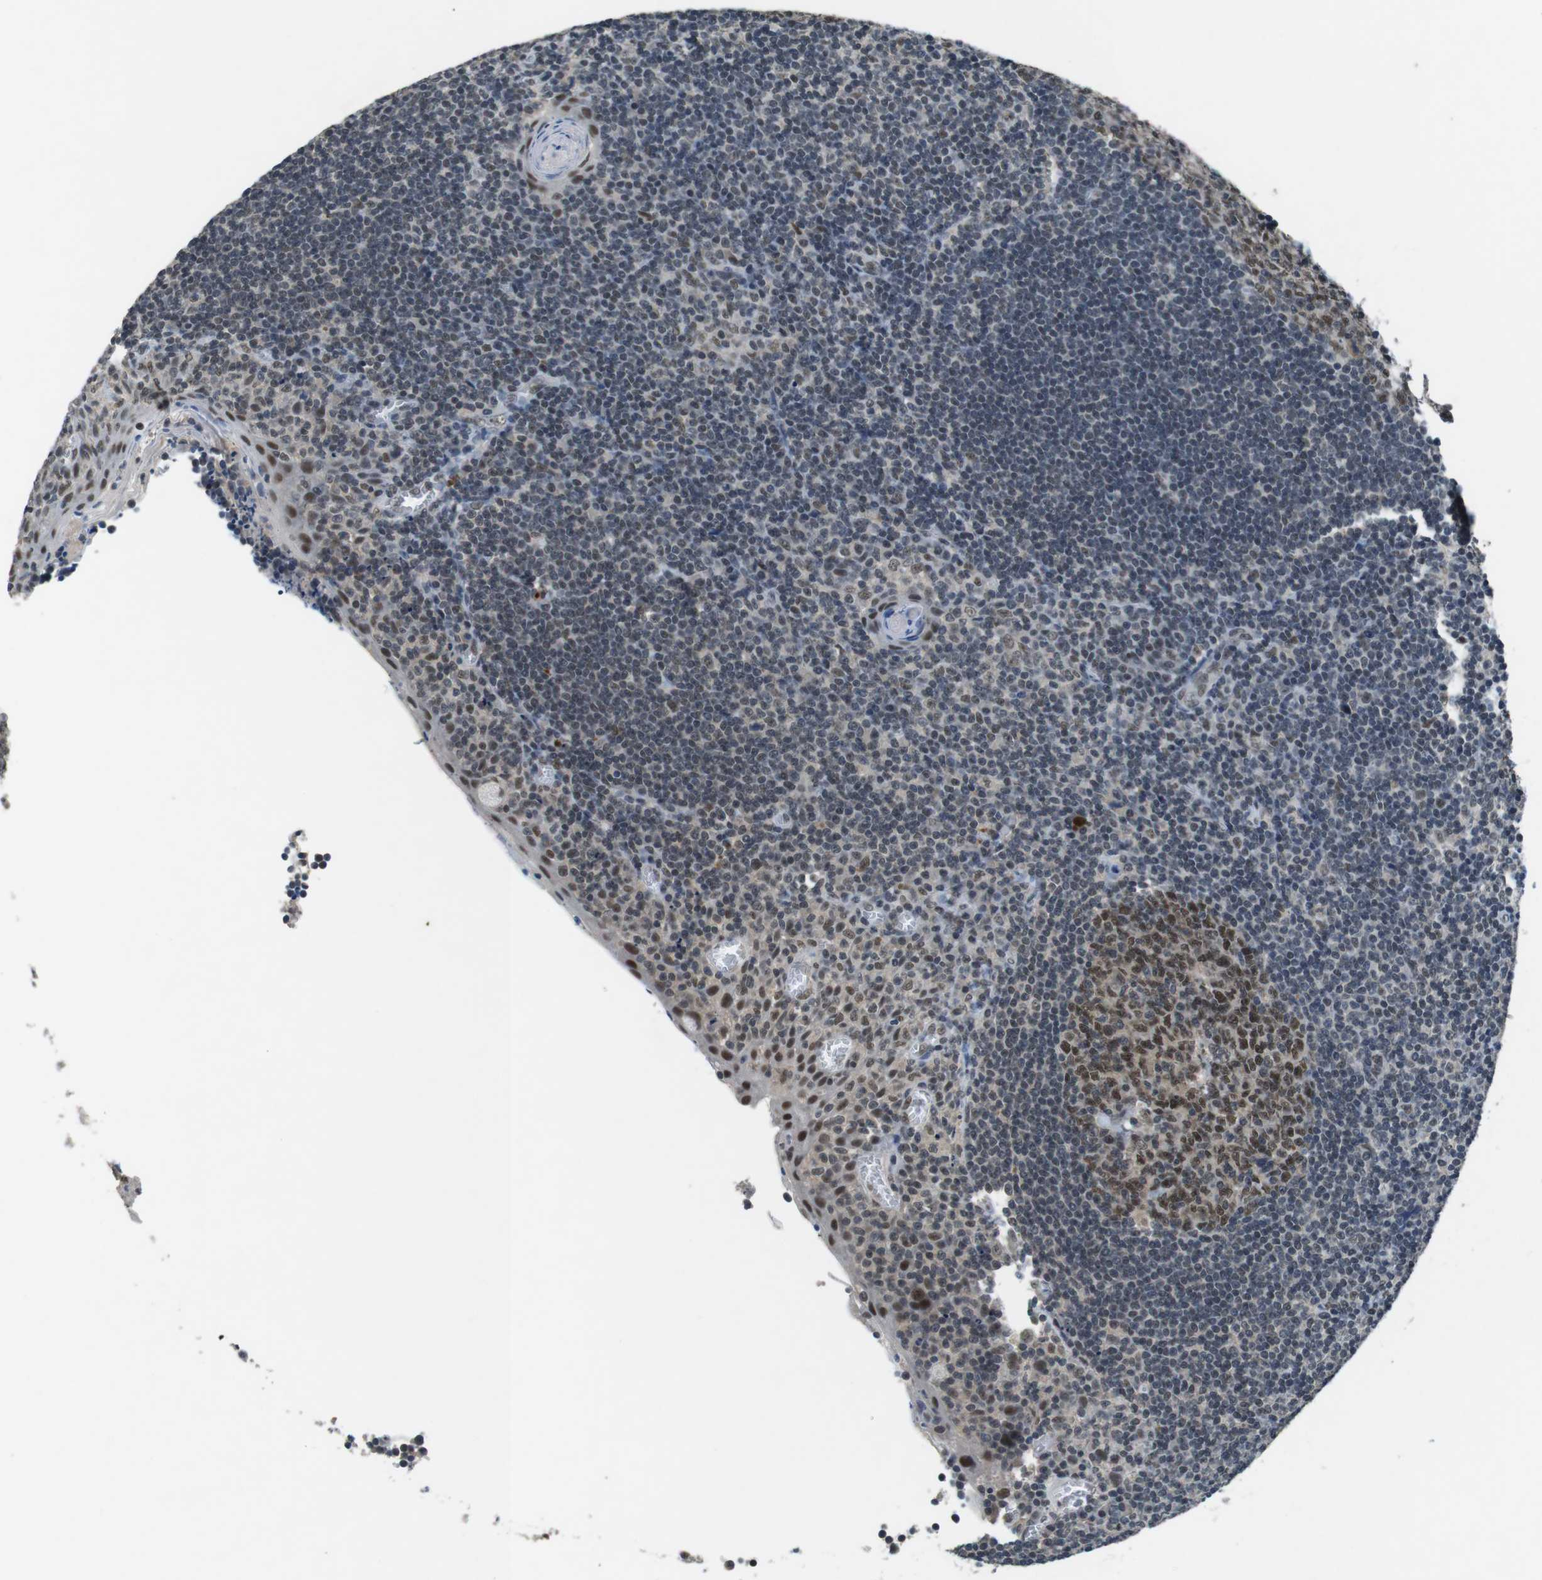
{"staining": {"intensity": "moderate", "quantity": ">75%", "location": "nuclear"}, "tissue": "tonsil", "cell_type": "Germinal center cells", "image_type": "normal", "snomed": [{"axis": "morphology", "description": "Normal tissue, NOS"}, {"axis": "topography", "description": "Tonsil"}], "caption": "This is an image of IHC staining of unremarkable tonsil, which shows moderate staining in the nuclear of germinal center cells.", "gene": "USP7", "patient": {"sex": "male", "age": 37}}